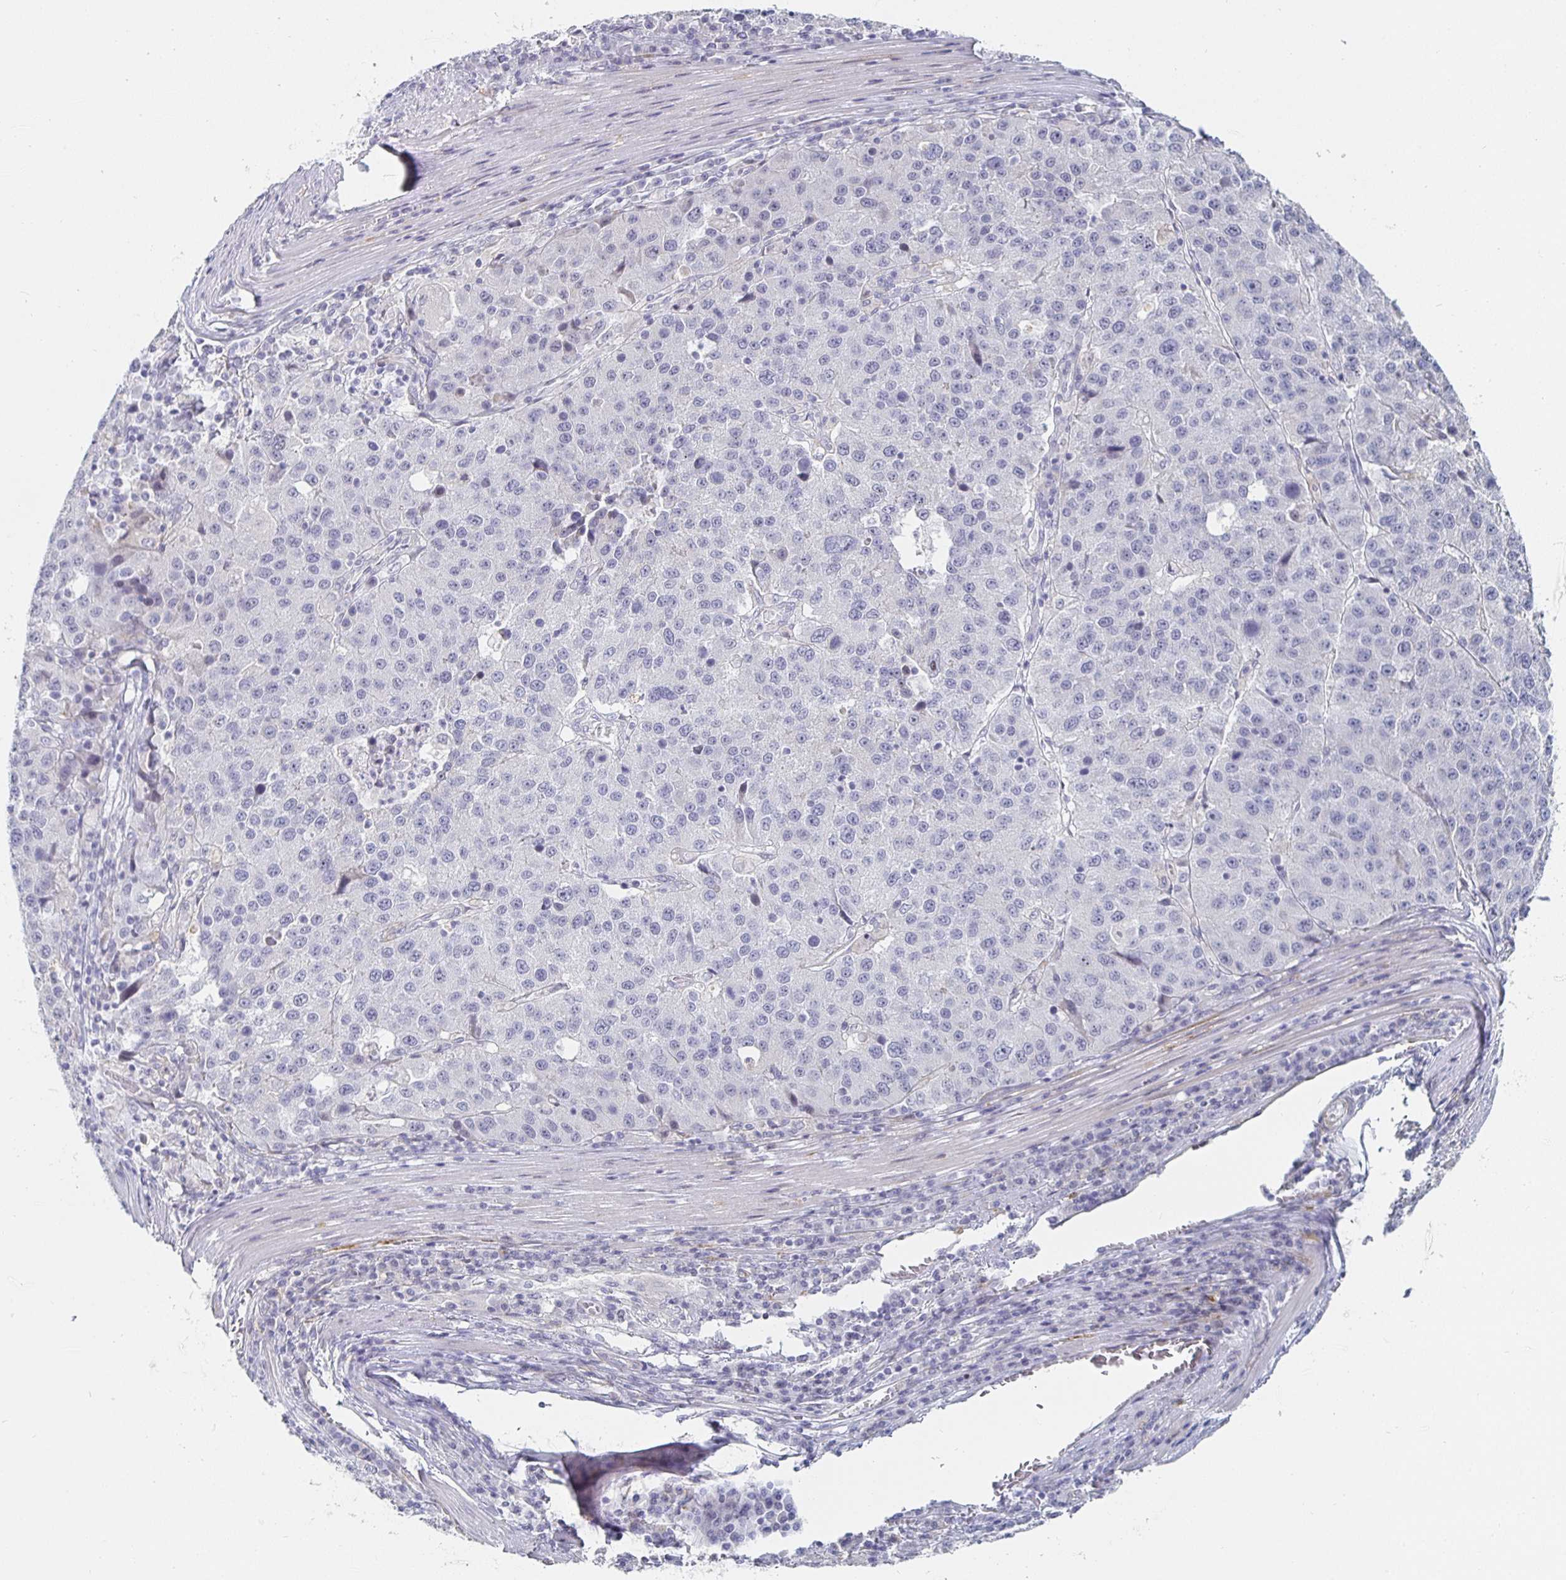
{"staining": {"intensity": "negative", "quantity": "none", "location": "none"}, "tissue": "stomach cancer", "cell_type": "Tumor cells", "image_type": "cancer", "snomed": [{"axis": "morphology", "description": "Adenocarcinoma, NOS"}, {"axis": "topography", "description": "Stomach"}], "caption": "Tumor cells show no significant expression in stomach adenocarcinoma.", "gene": "S100G", "patient": {"sex": "male", "age": 71}}